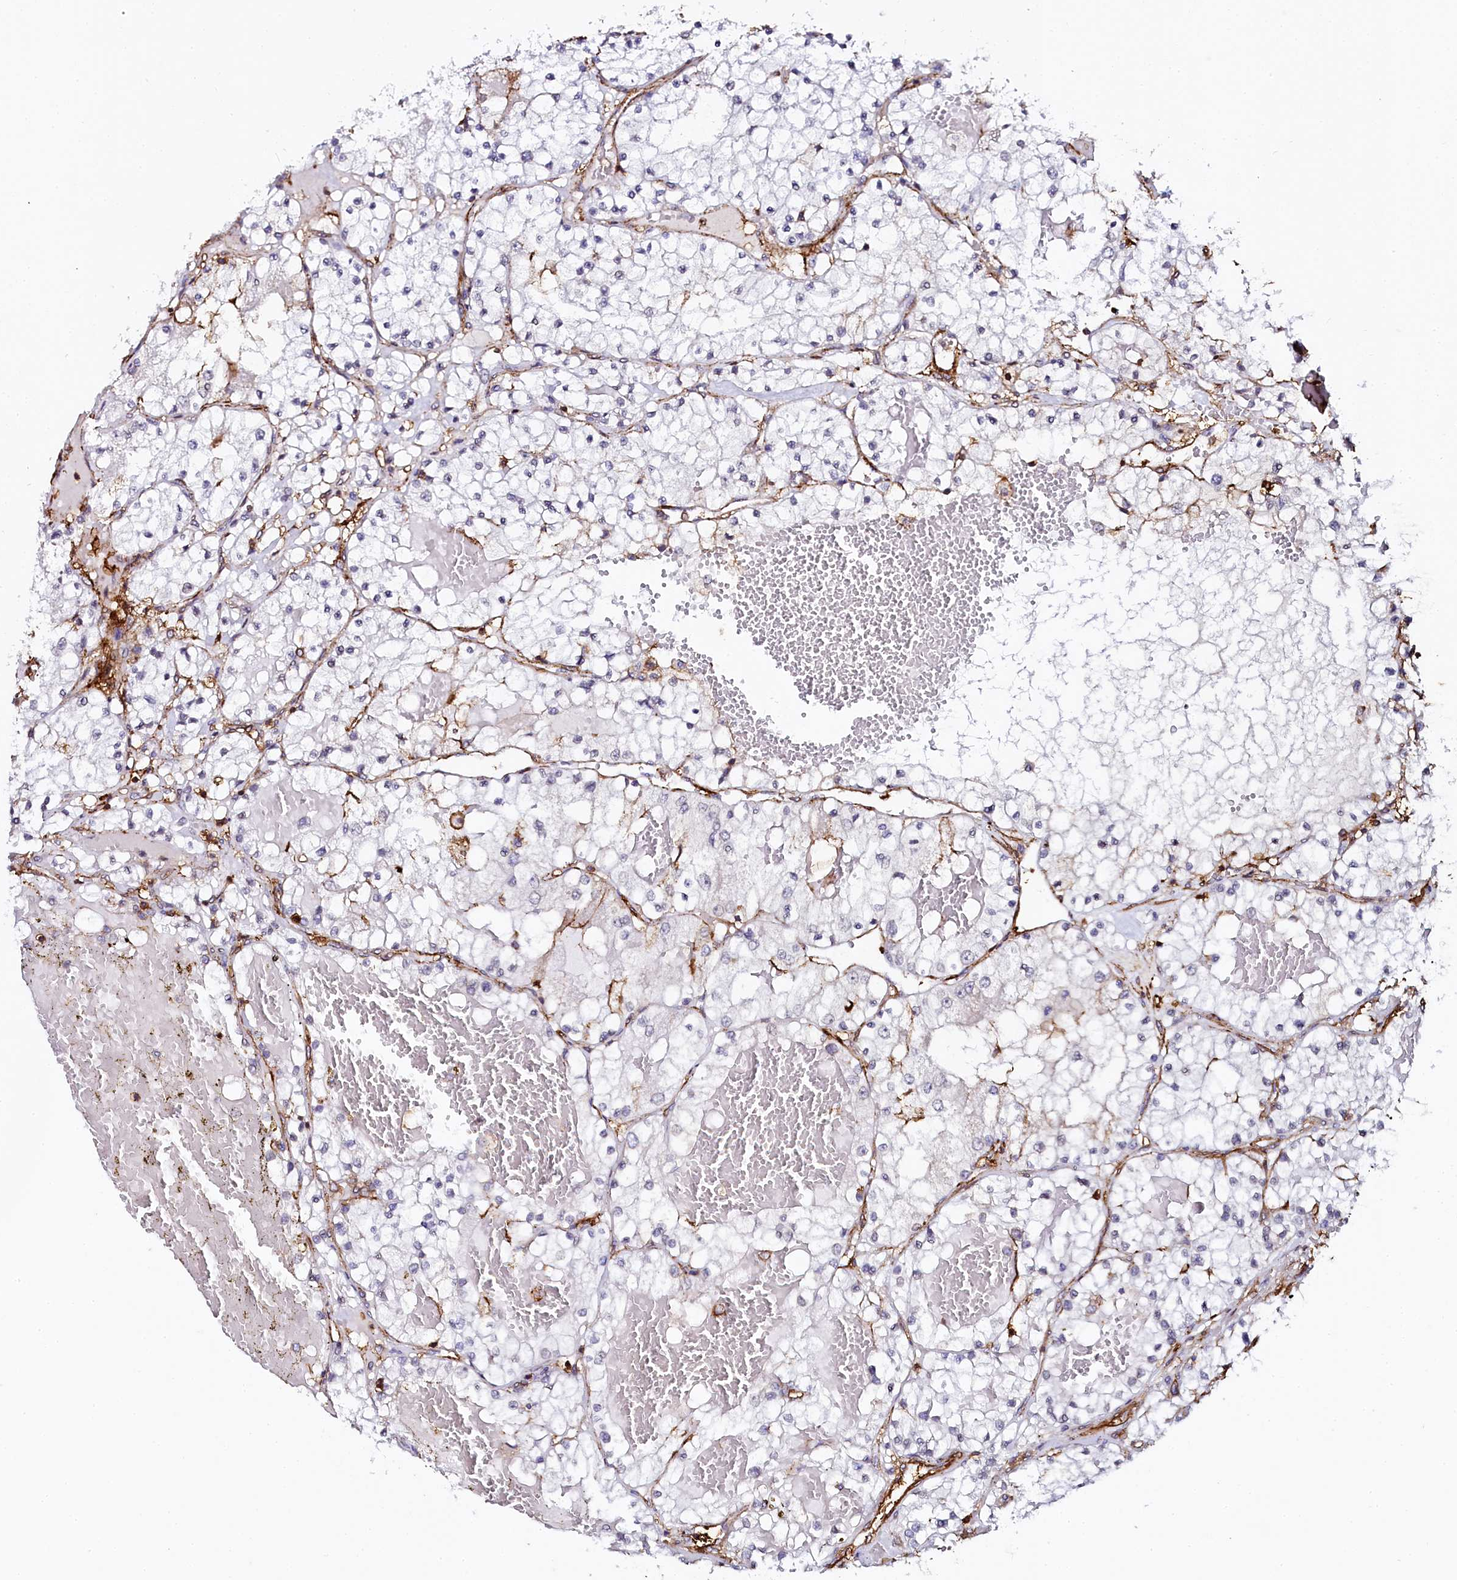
{"staining": {"intensity": "negative", "quantity": "none", "location": "none"}, "tissue": "renal cancer", "cell_type": "Tumor cells", "image_type": "cancer", "snomed": [{"axis": "morphology", "description": "Normal tissue, NOS"}, {"axis": "morphology", "description": "Adenocarcinoma, NOS"}, {"axis": "topography", "description": "Kidney"}], "caption": "IHC photomicrograph of renal cancer (adenocarcinoma) stained for a protein (brown), which reveals no positivity in tumor cells.", "gene": "AAAS", "patient": {"sex": "male", "age": 68}}